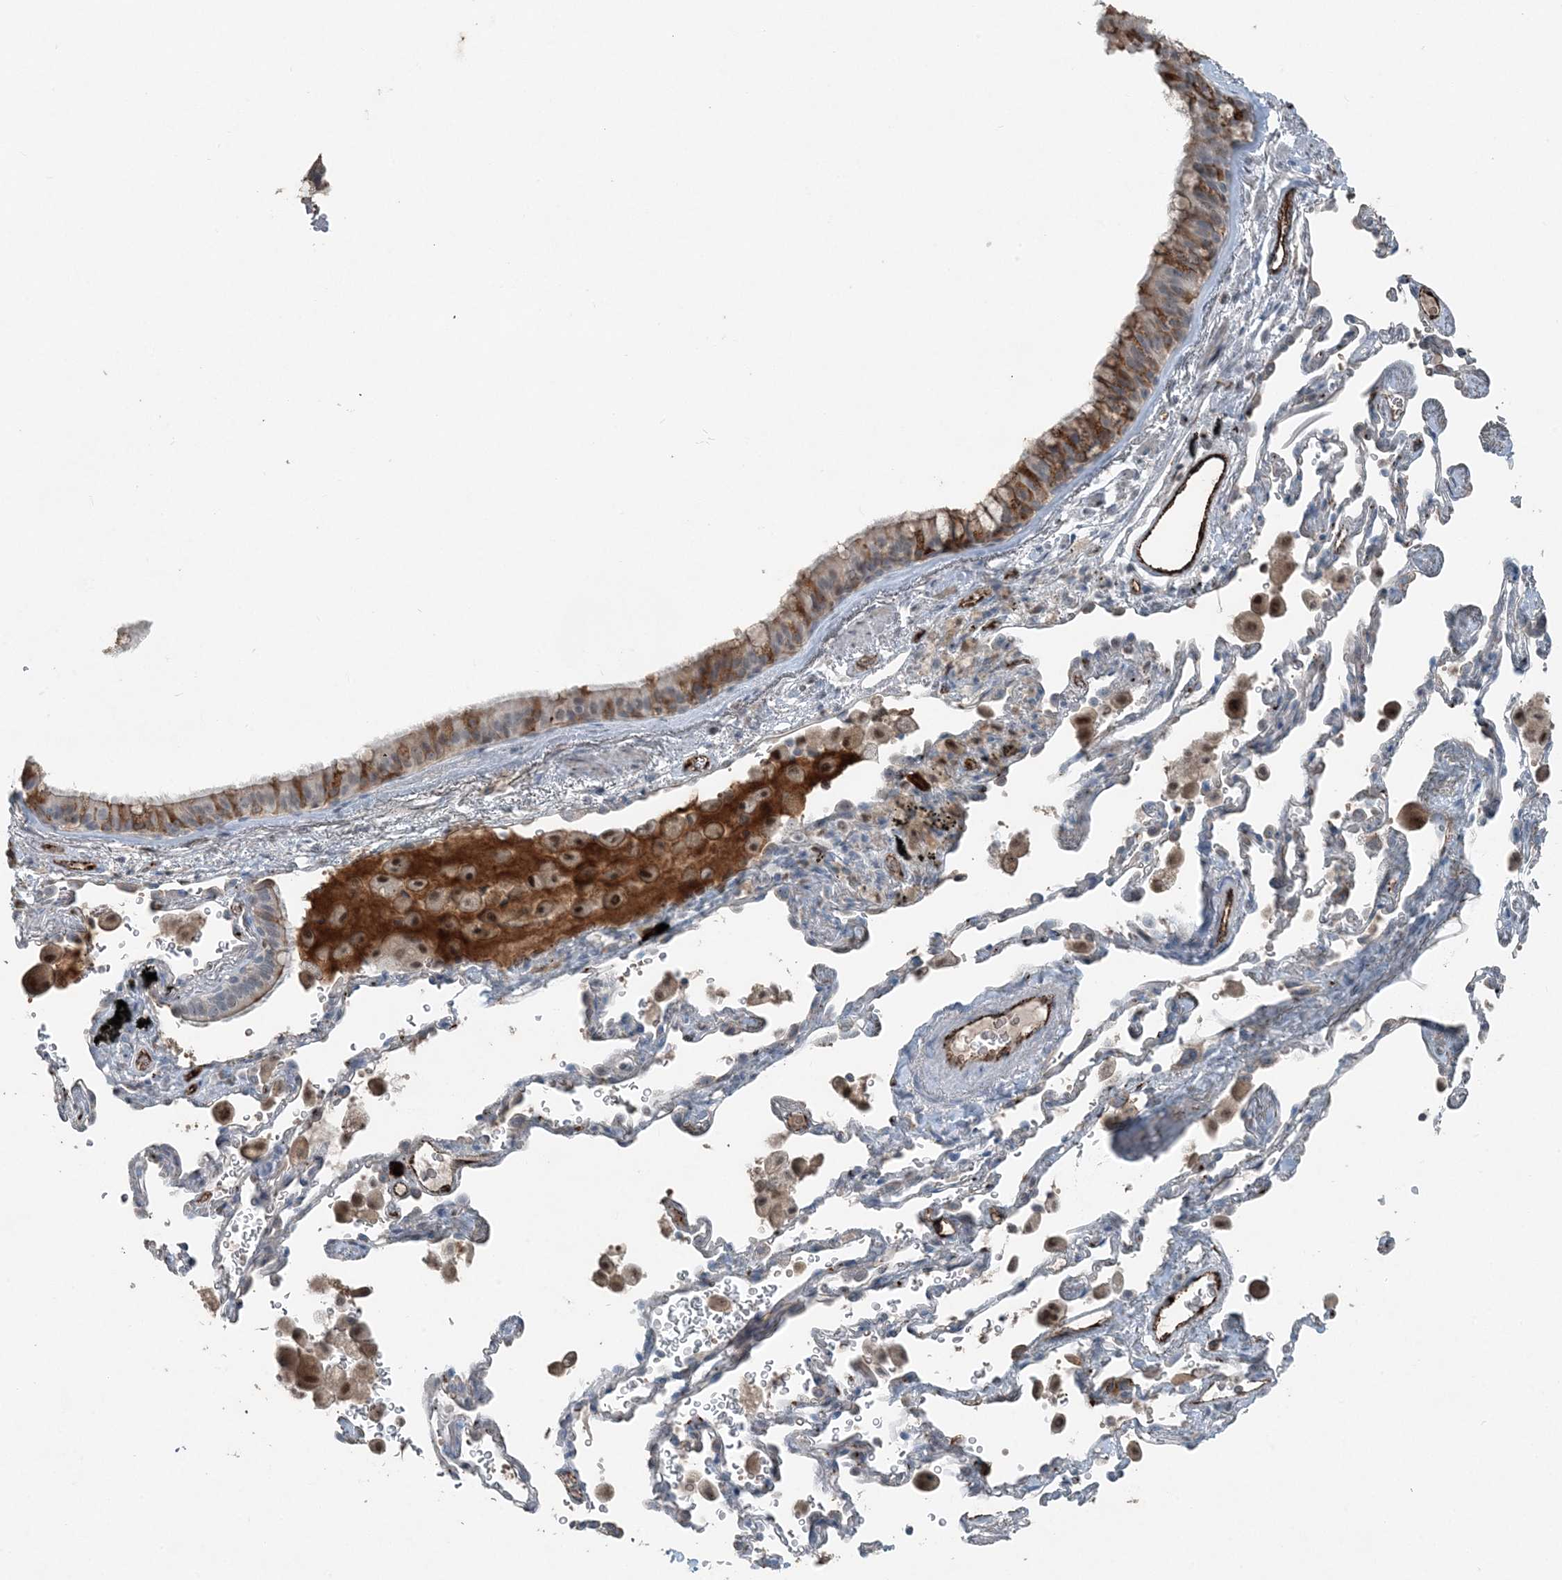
{"staining": {"intensity": "moderate", "quantity": ">75%", "location": "cytoplasmic/membranous"}, "tissue": "bronchus", "cell_type": "Respiratory epithelial cells", "image_type": "normal", "snomed": [{"axis": "morphology", "description": "Normal tissue, NOS"}, {"axis": "morphology", "description": "Adenocarcinoma, NOS"}, {"axis": "topography", "description": "Bronchus"}, {"axis": "topography", "description": "Lung"}], "caption": "A medium amount of moderate cytoplasmic/membranous positivity is seen in about >75% of respiratory epithelial cells in benign bronchus. (Stains: DAB (3,3'-diaminobenzidine) in brown, nuclei in blue, Microscopy: brightfield microscopy at high magnification).", "gene": "ELOVL7", "patient": {"sex": "male", "age": 54}}